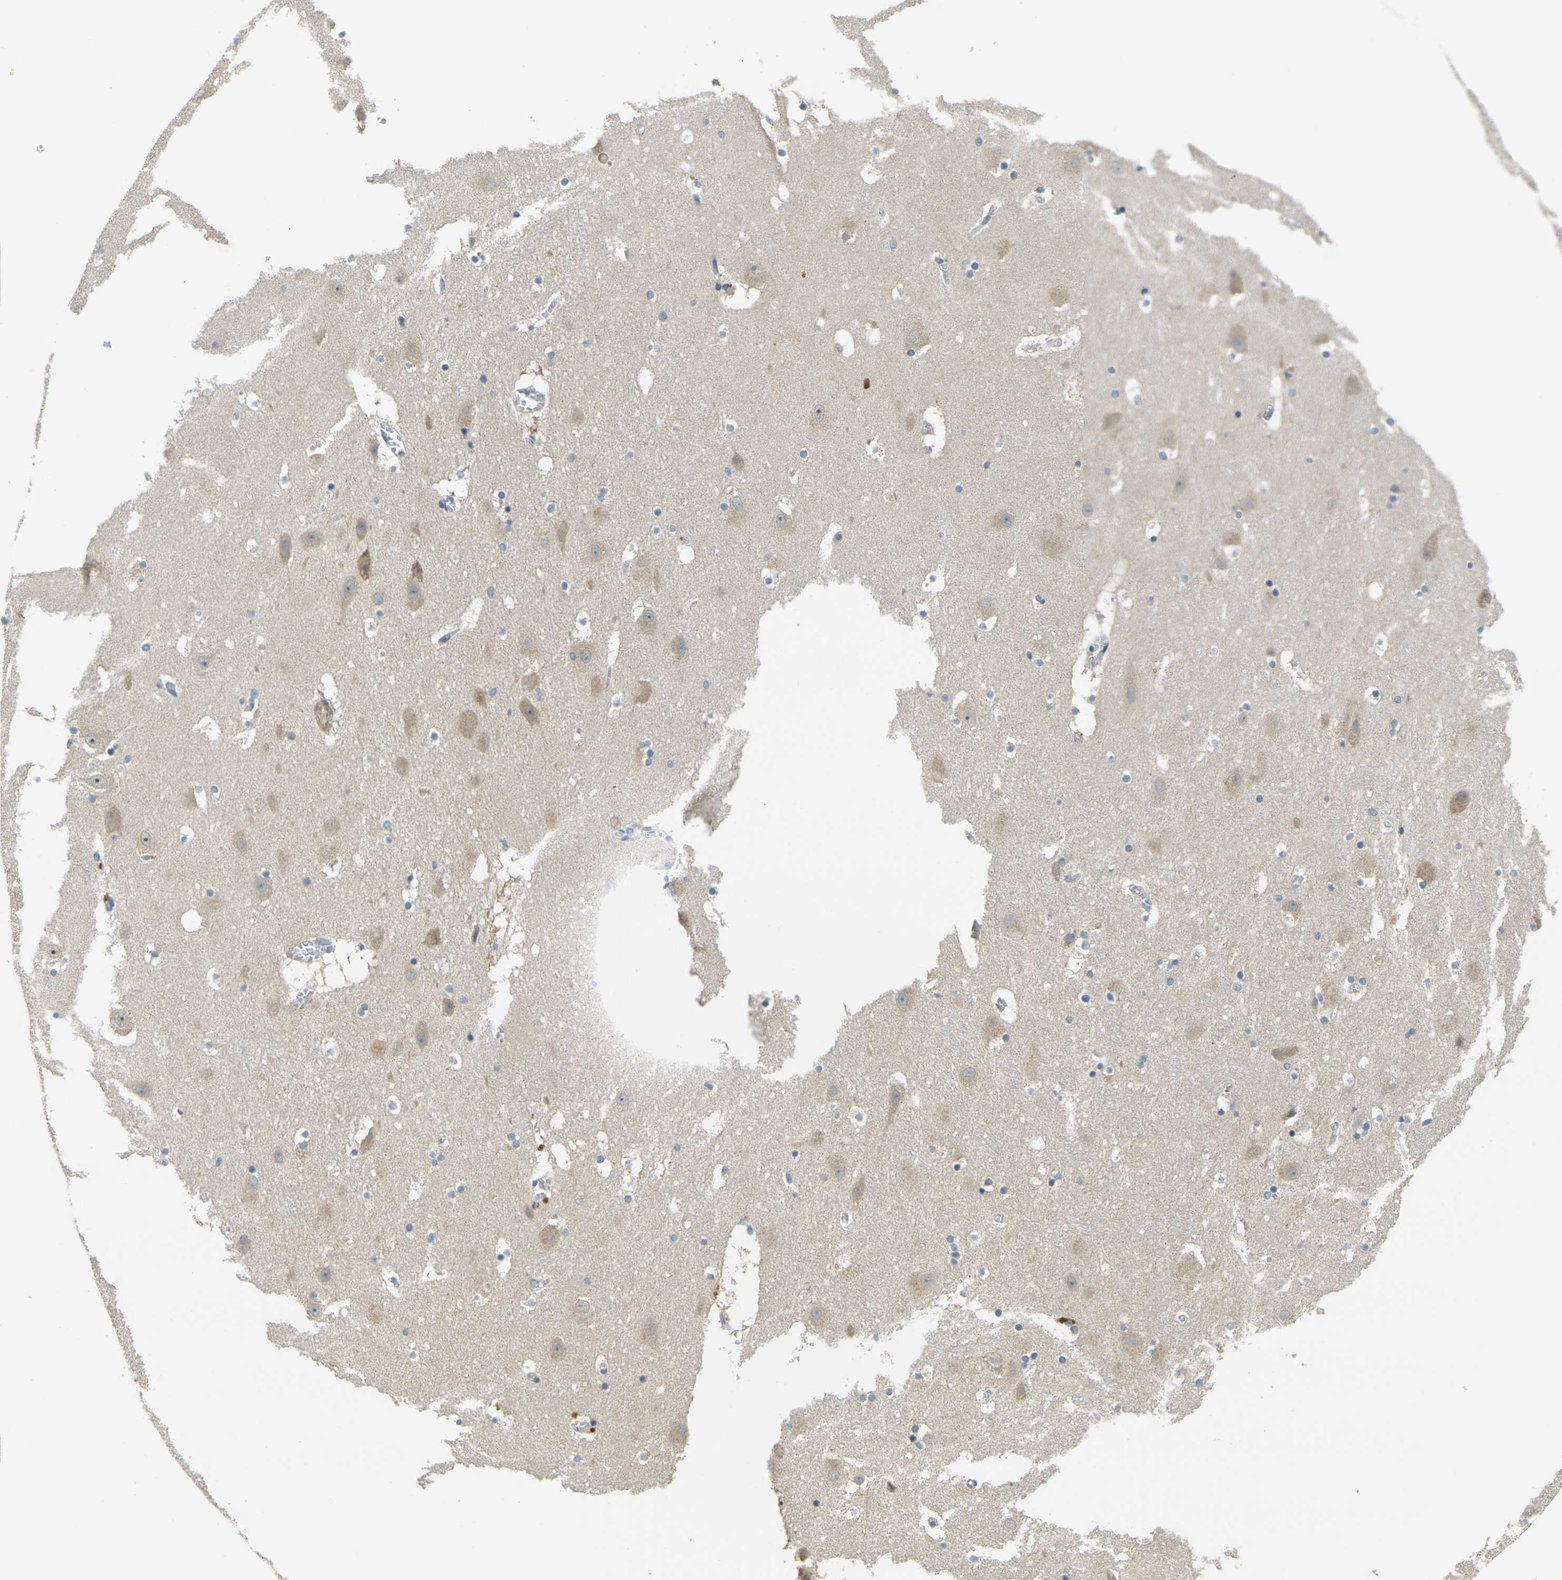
{"staining": {"intensity": "weak", "quantity": "<25%", "location": "cytoplasmic/membranous"}, "tissue": "hippocampus", "cell_type": "Glial cells", "image_type": "normal", "snomed": [{"axis": "morphology", "description": "Normal tissue, NOS"}, {"axis": "topography", "description": "Hippocampus"}], "caption": "Glial cells show no significant expression in unremarkable hippocampus. (DAB (3,3'-diaminobenzidine) IHC with hematoxylin counter stain).", "gene": "MINAR2", "patient": {"sex": "male", "age": 45}}